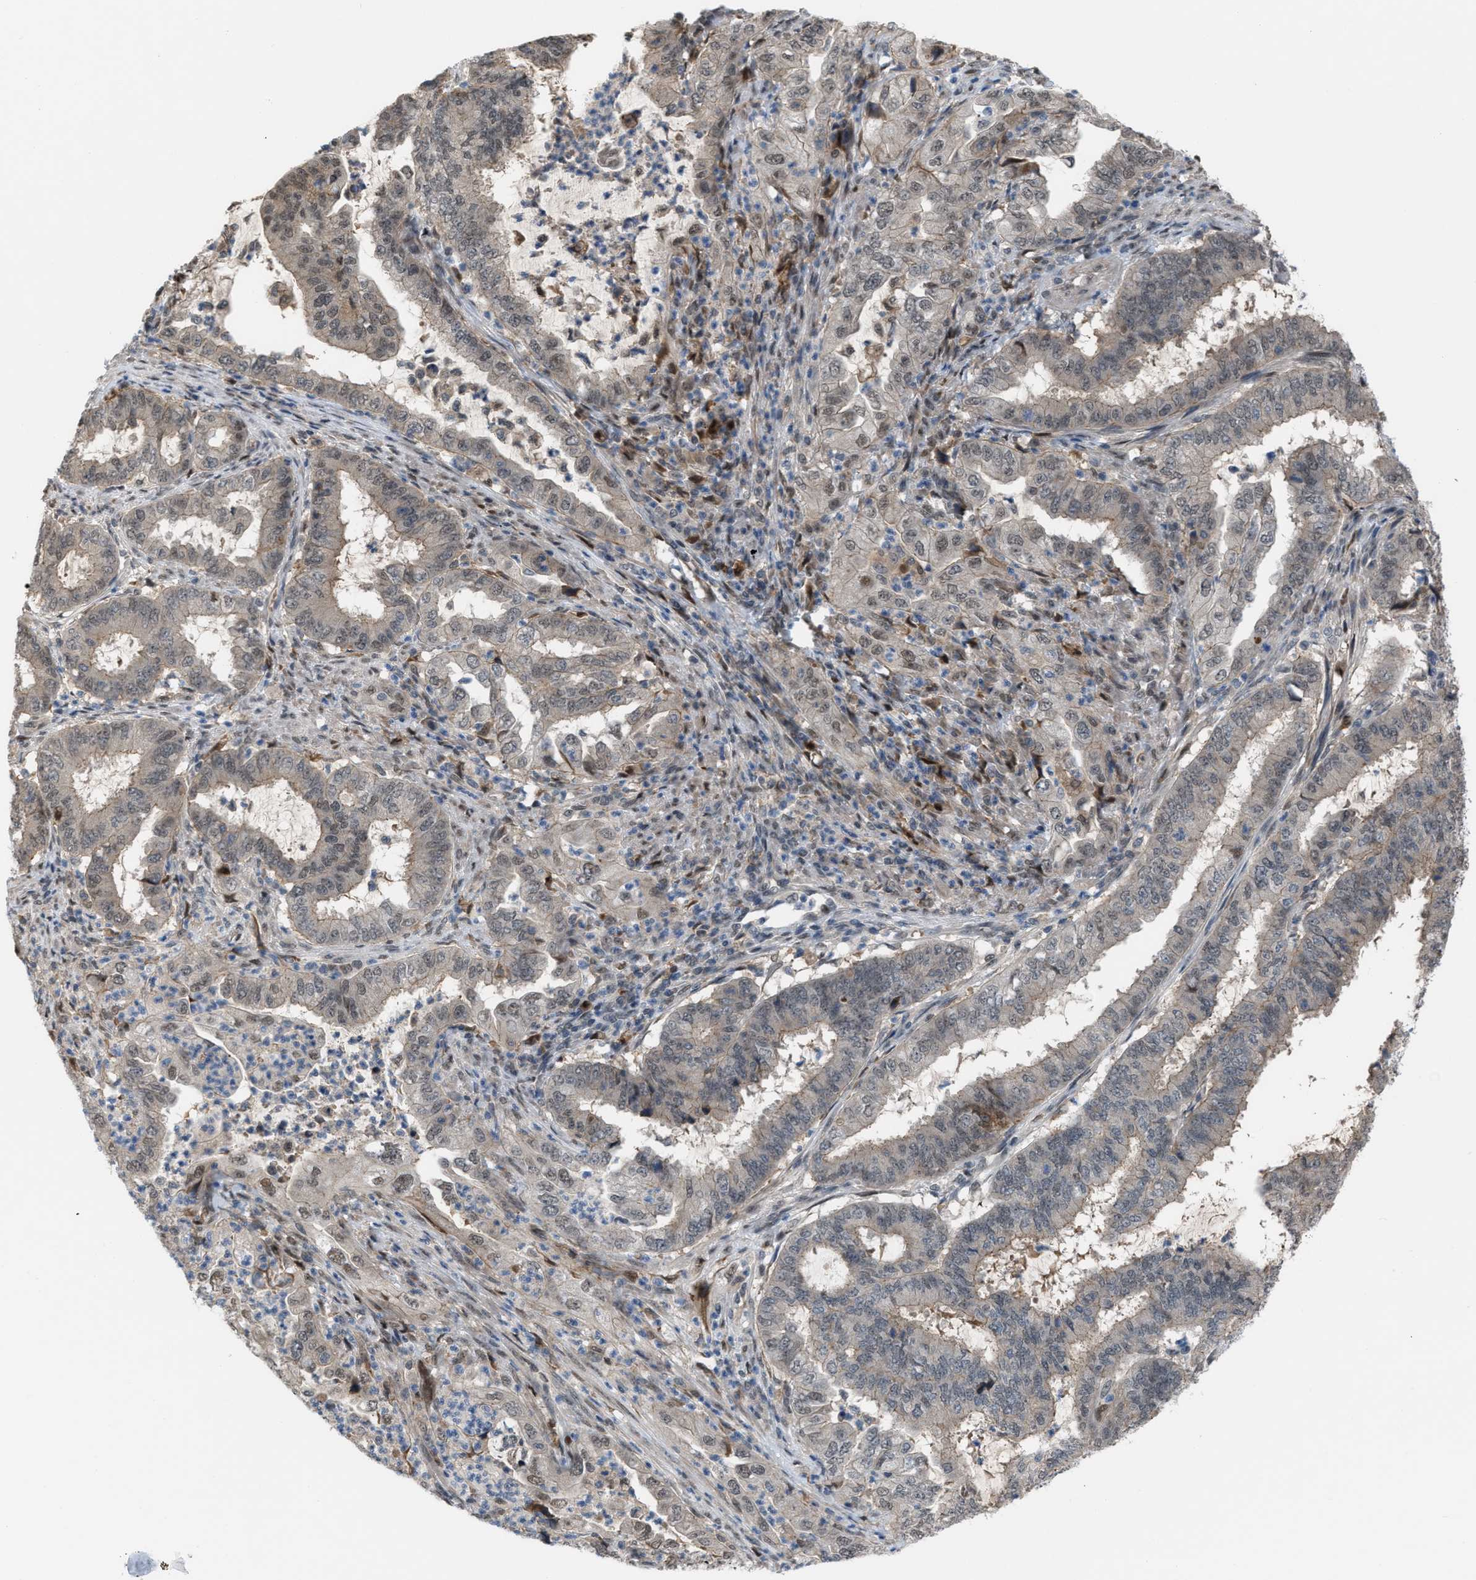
{"staining": {"intensity": "weak", "quantity": "<25%", "location": "cytoplasmic/membranous,nuclear"}, "tissue": "endometrial cancer", "cell_type": "Tumor cells", "image_type": "cancer", "snomed": [{"axis": "morphology", "description": "Adenocarcinoma, NOS"}, {"axis": "topography", "description": "Endometrium"}], "caption": "Protein analysis of endometrial adenocarcinoma reveals no significant staining in tumor cells.", "gene": "RFFL", "patient": {"sex": "female", "age": 51}}